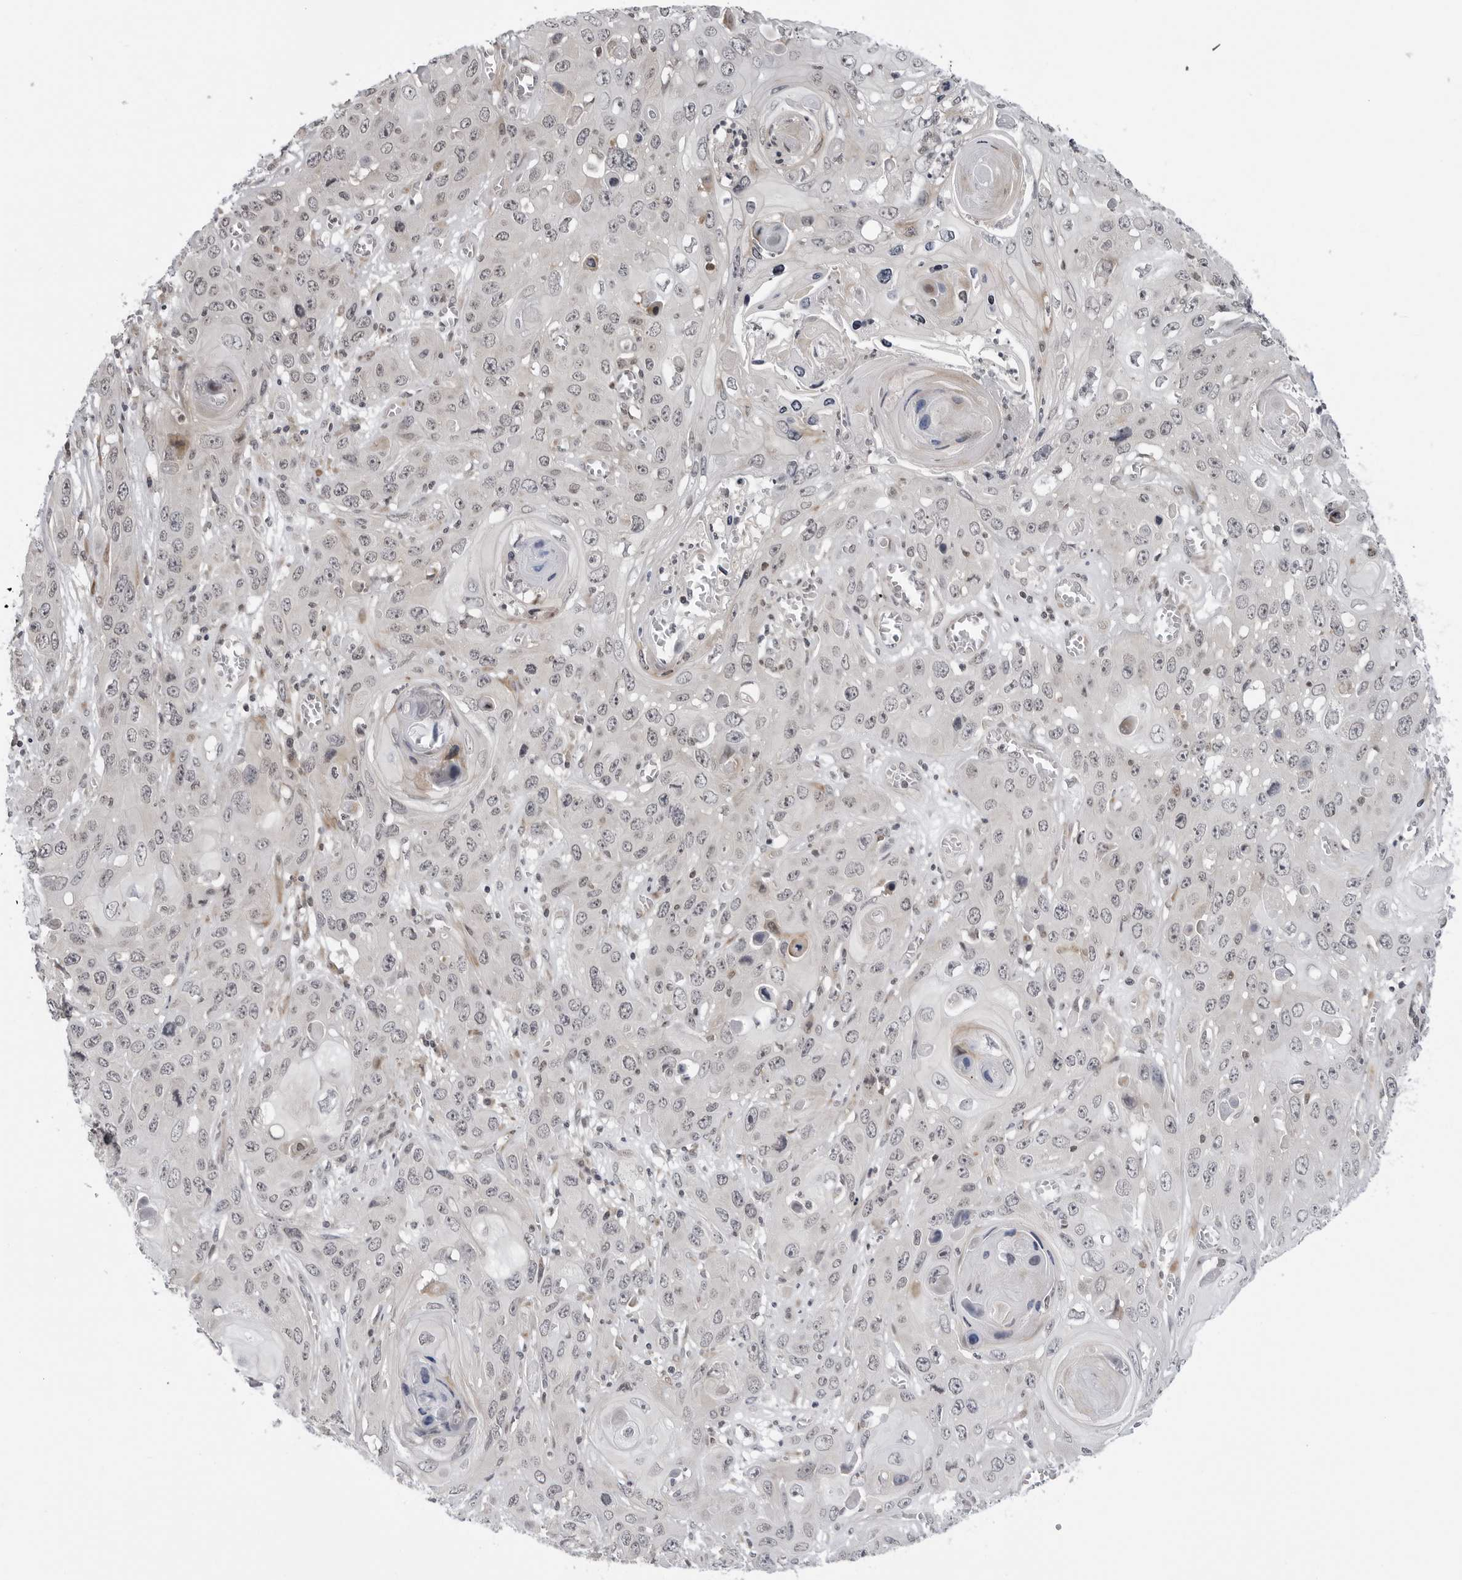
{"staining": {"intensity": "negative", "quantity": "none", "location": "none"}, "tissue": "skin cancer", "cell_type": "Tumor cells", "image_type": "cancer", "snomed": [{"axis": "morphology", "description": "Squamous cell carcinoma, NOS"}, {"axis": "topography", "description": "Skin"}], "caption": "Tumor cells show no significant staining in squamous cell carcinoma (skin).", "gene": "ADAMTS5", "patient": {"sex": "male", "age": 55}}